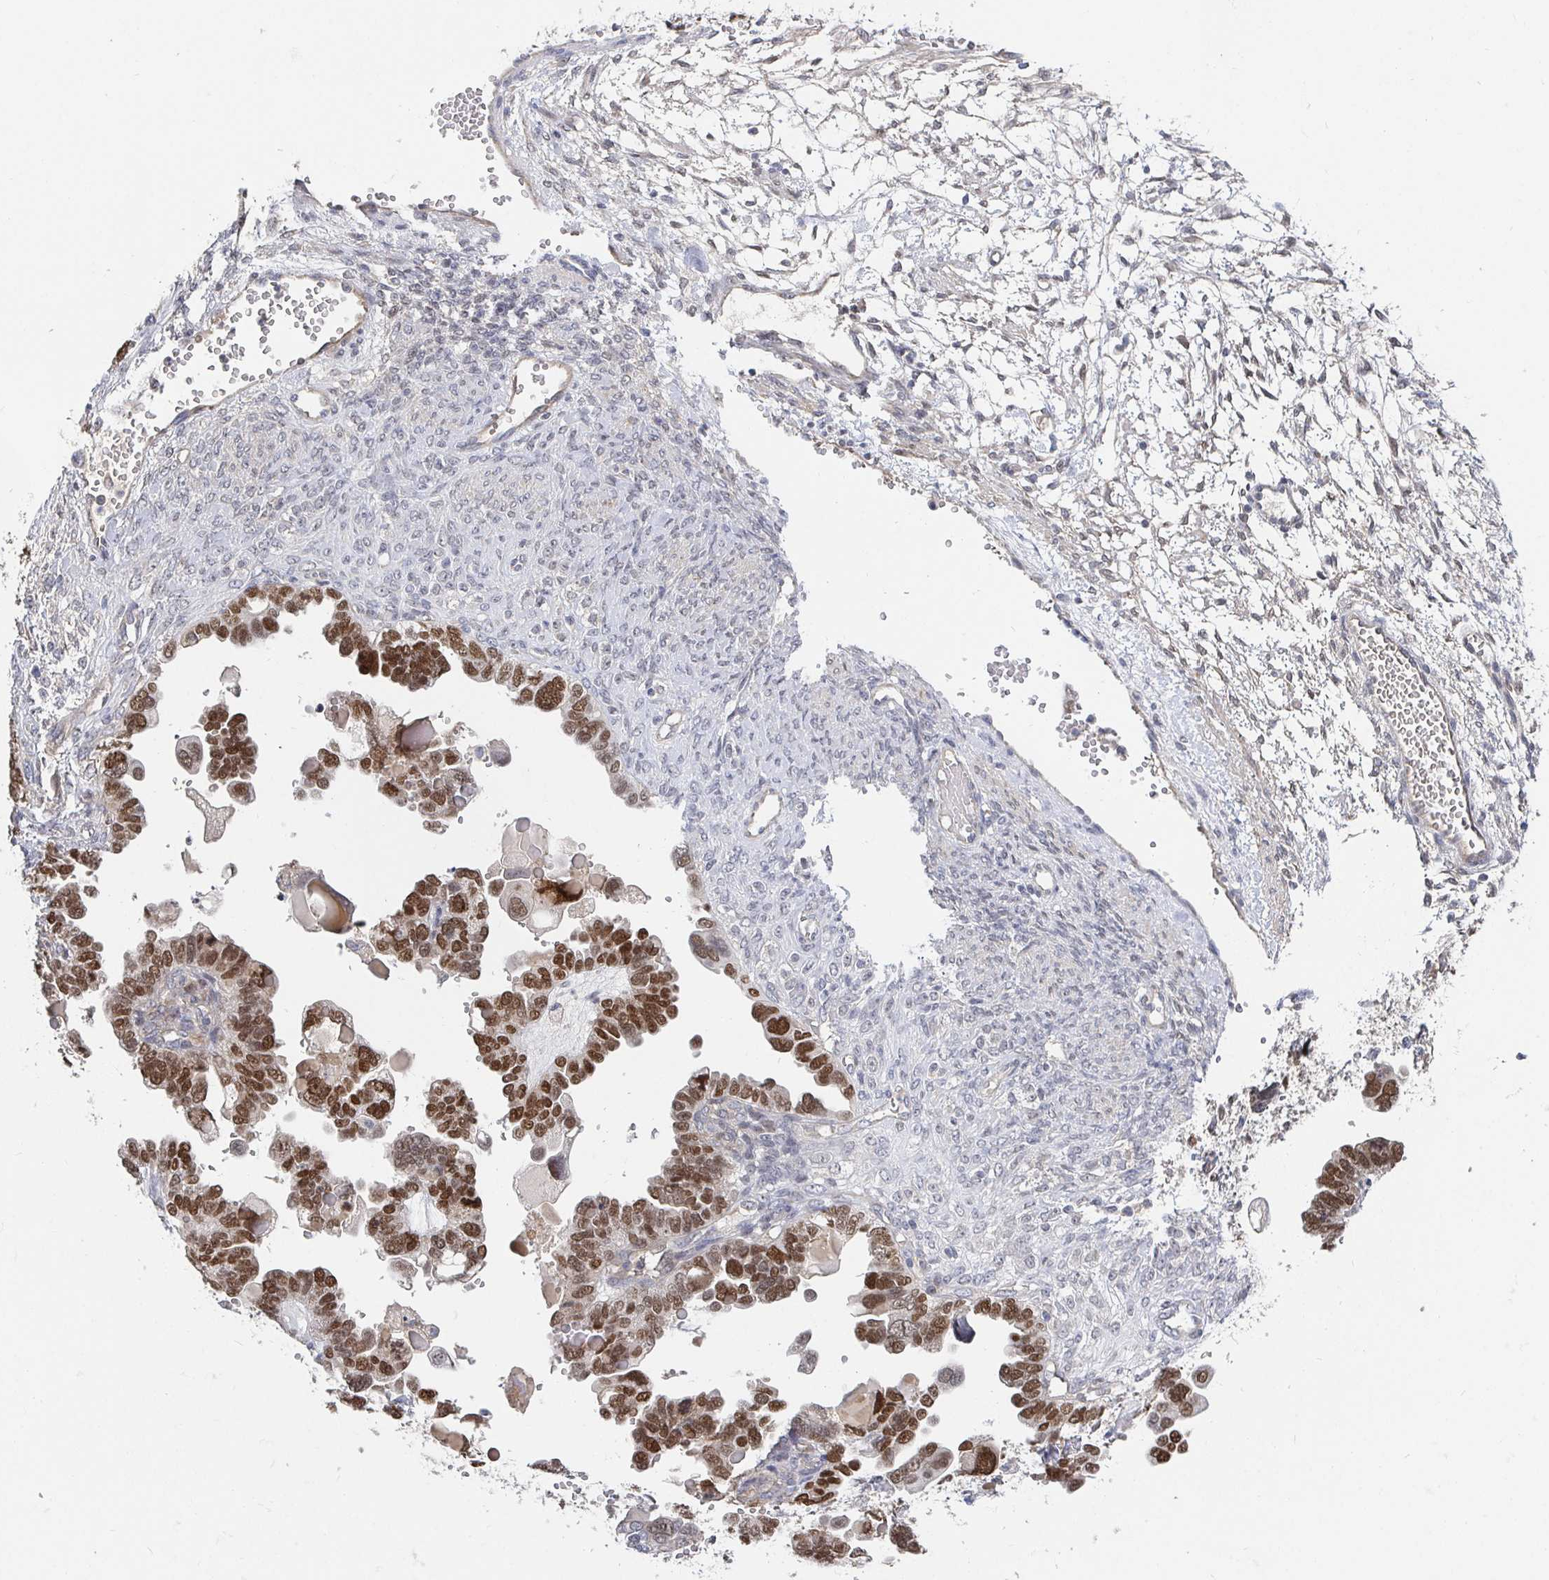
{"staining": {"intensity": "moderate", "quantity": ">75%", "location": "nuclear"}, "tissue": "ovarian cancer", "cell_type": "Tumor cells", "image_type": "cancer", "snomed": [{"axis": "morphology", "description": "Cystadenocarcinoma, serous, NOS"}, {"axis": "topography", "description": "Ovary"}], "caption": "A micrograph of ovarian cancer (serous cystadenocarcinoma) stained for a protein demonstrates moderate nuclear brown staining in tumor cells. Immunohistochemistry stains the protein of interest in brown and the nuclei are stained blue.", "gene": "MEIS1", "patient": {"sex": "female", "age": 51}}